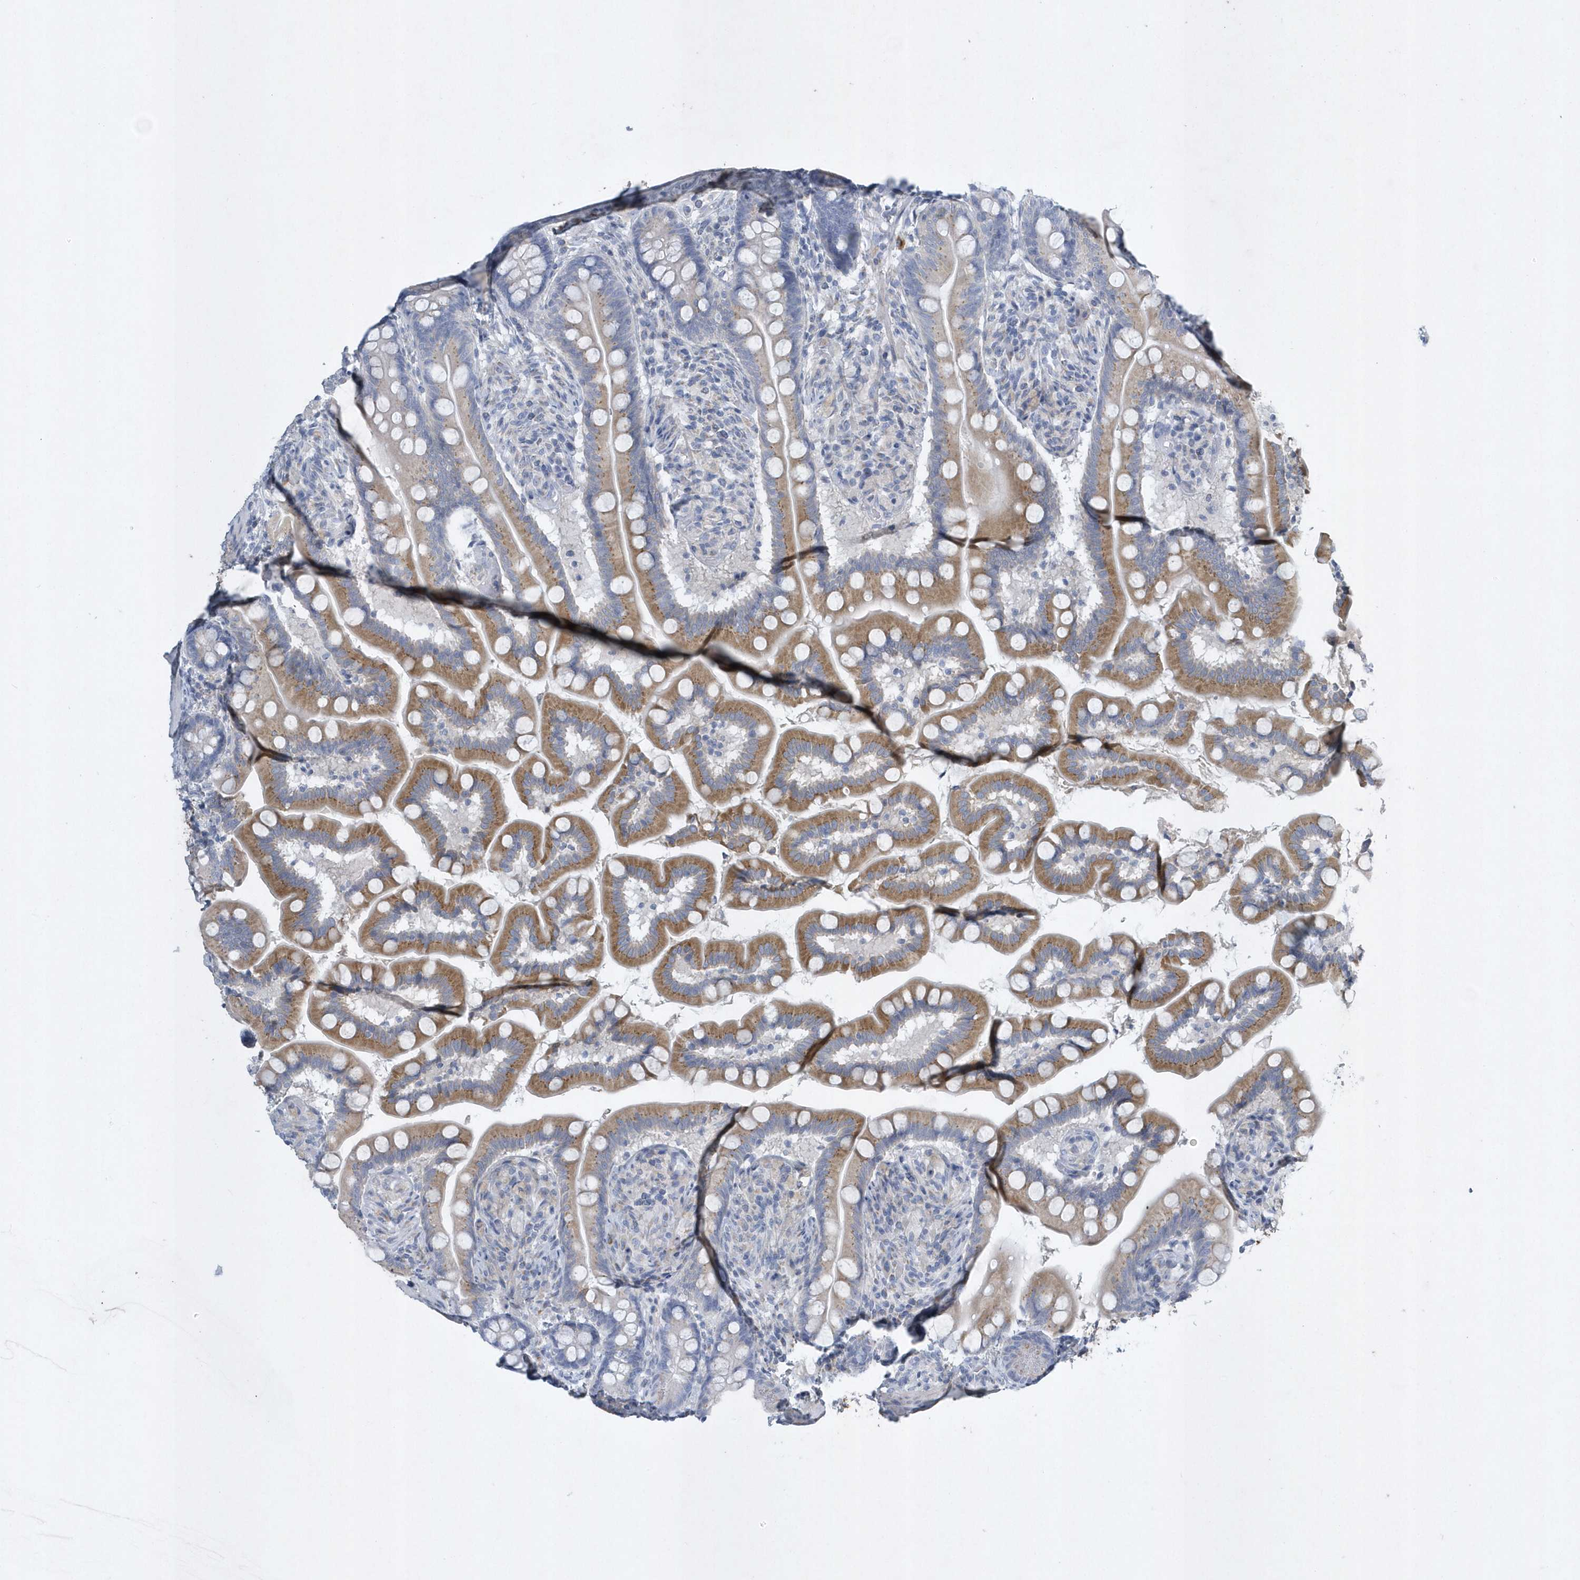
{"staining": {"intensity": "moderate", "quantity": "25%-75%", "location": "cytoplasmic/membranous"}, "tissue": "small intestine", "cell_type": "Glandular cells", "image_type": "normal", "snomed": [{"axis": "morphology", "description": "Normal tissue, NOS"}, {"axis": "topography", "description": "Small intestine"}], "caption": "A medium amount of moderate cytoplasmic/membranous positivity is appreciated in approximately 25%-75% of glandular cells in normal small intestine. (DAB IHC, brown staining for protein, blue staining for nuclei).", "gene": "SPATA18", "patient": {"sex": "female", "age": 64}}